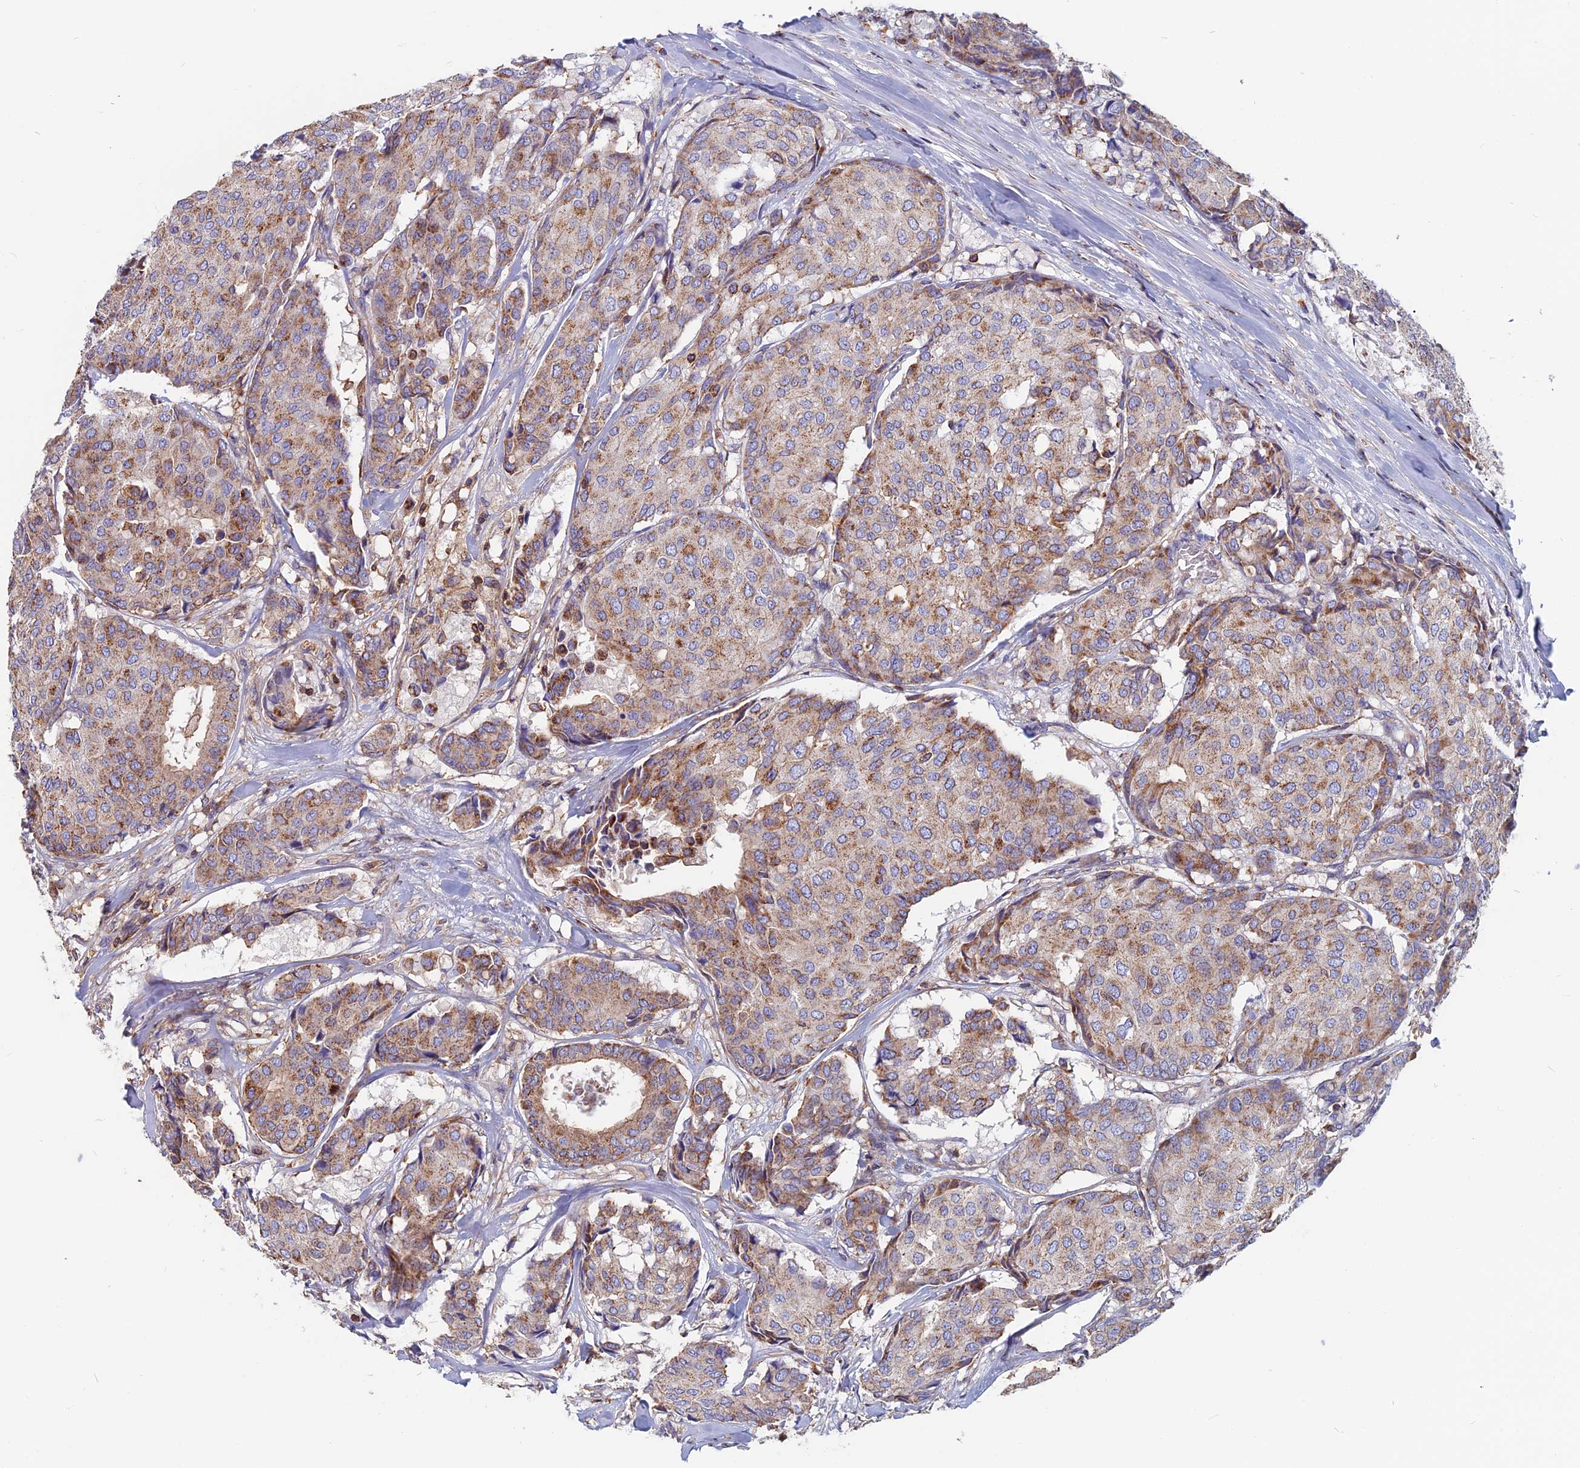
{"staining": {"intensity": "moderate", "quantity": ">75%", "location": "cytoplasmic/membranous"}, "tissue": "breast cancer", "cell_type": "Tumor cells", "image_type": "cancer", "snomed": [{"axis": "morphology", "description": "Duct carcinoma"}, {"axis": "topography", "description": "Breast"}], "caption": "DAB (3,3'-diaminobenzidine) immunohistochemical staining of breast intraductal carcinoma demonstrates moderate cytoplasmic/membranous protein positivity in approximately >75% of tumor cells.", "gene": "HSD17B8", "patient": {"sex": "female", "age": 75}}